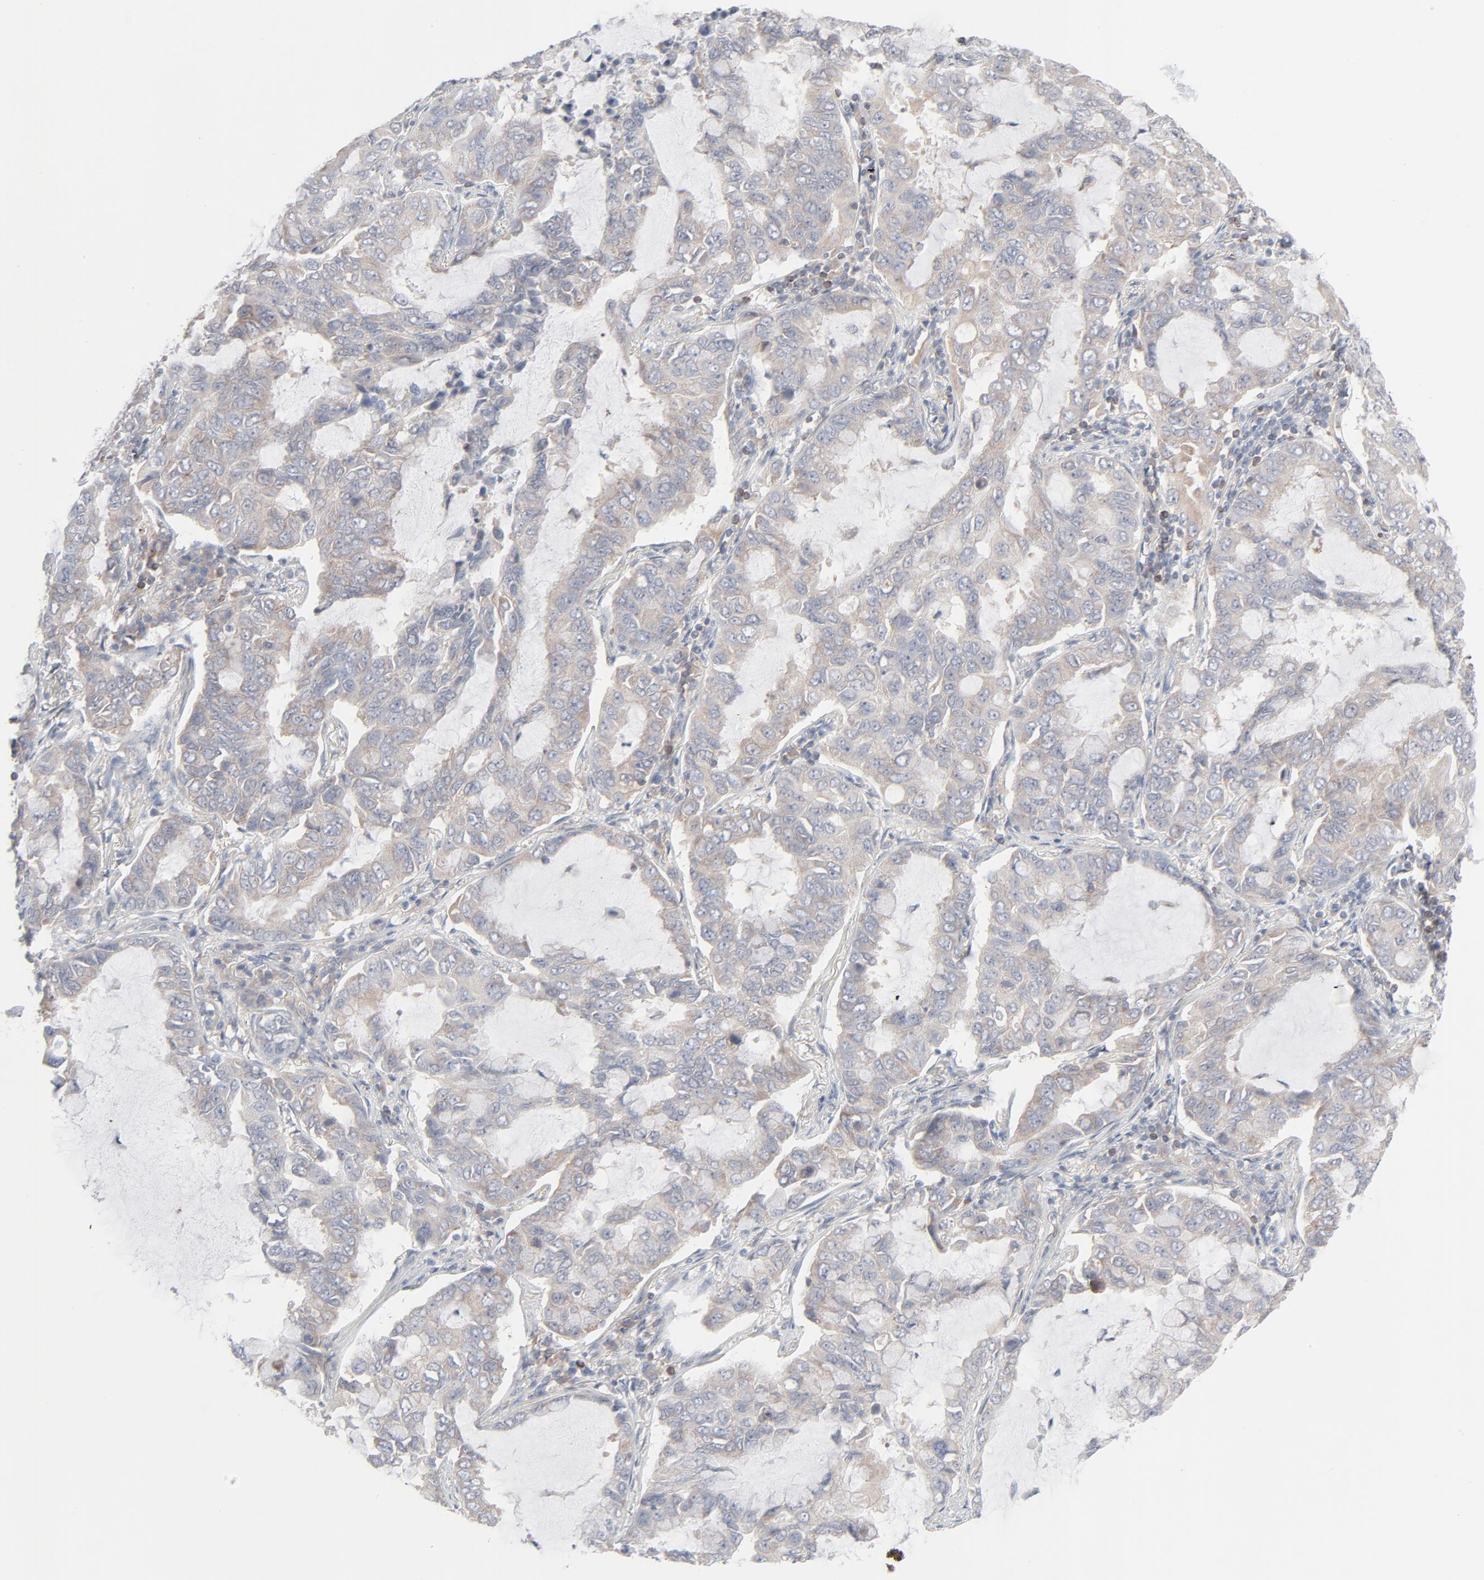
{"staining": {"intensity": "weak", "quantity": ">75%", "location": "cytoplasmic/membranous"}, "tissue": "lung cancer", "cell_type": "Tumor cells", "image_type": "cancer", "snomed": [{"axis": "morphology", "description": "Adenocarcinoma, NOS"}, {"axis": "topography", "description": "Lung"}], "caption": "Lung cancer tissue exhibits weak cytoplasmic/membranous positivity in about >75% of tumor cells, visualized by immunohistochemistry.", "gene": "KDSR", "patient": {"sex": "male", "age": 64}}